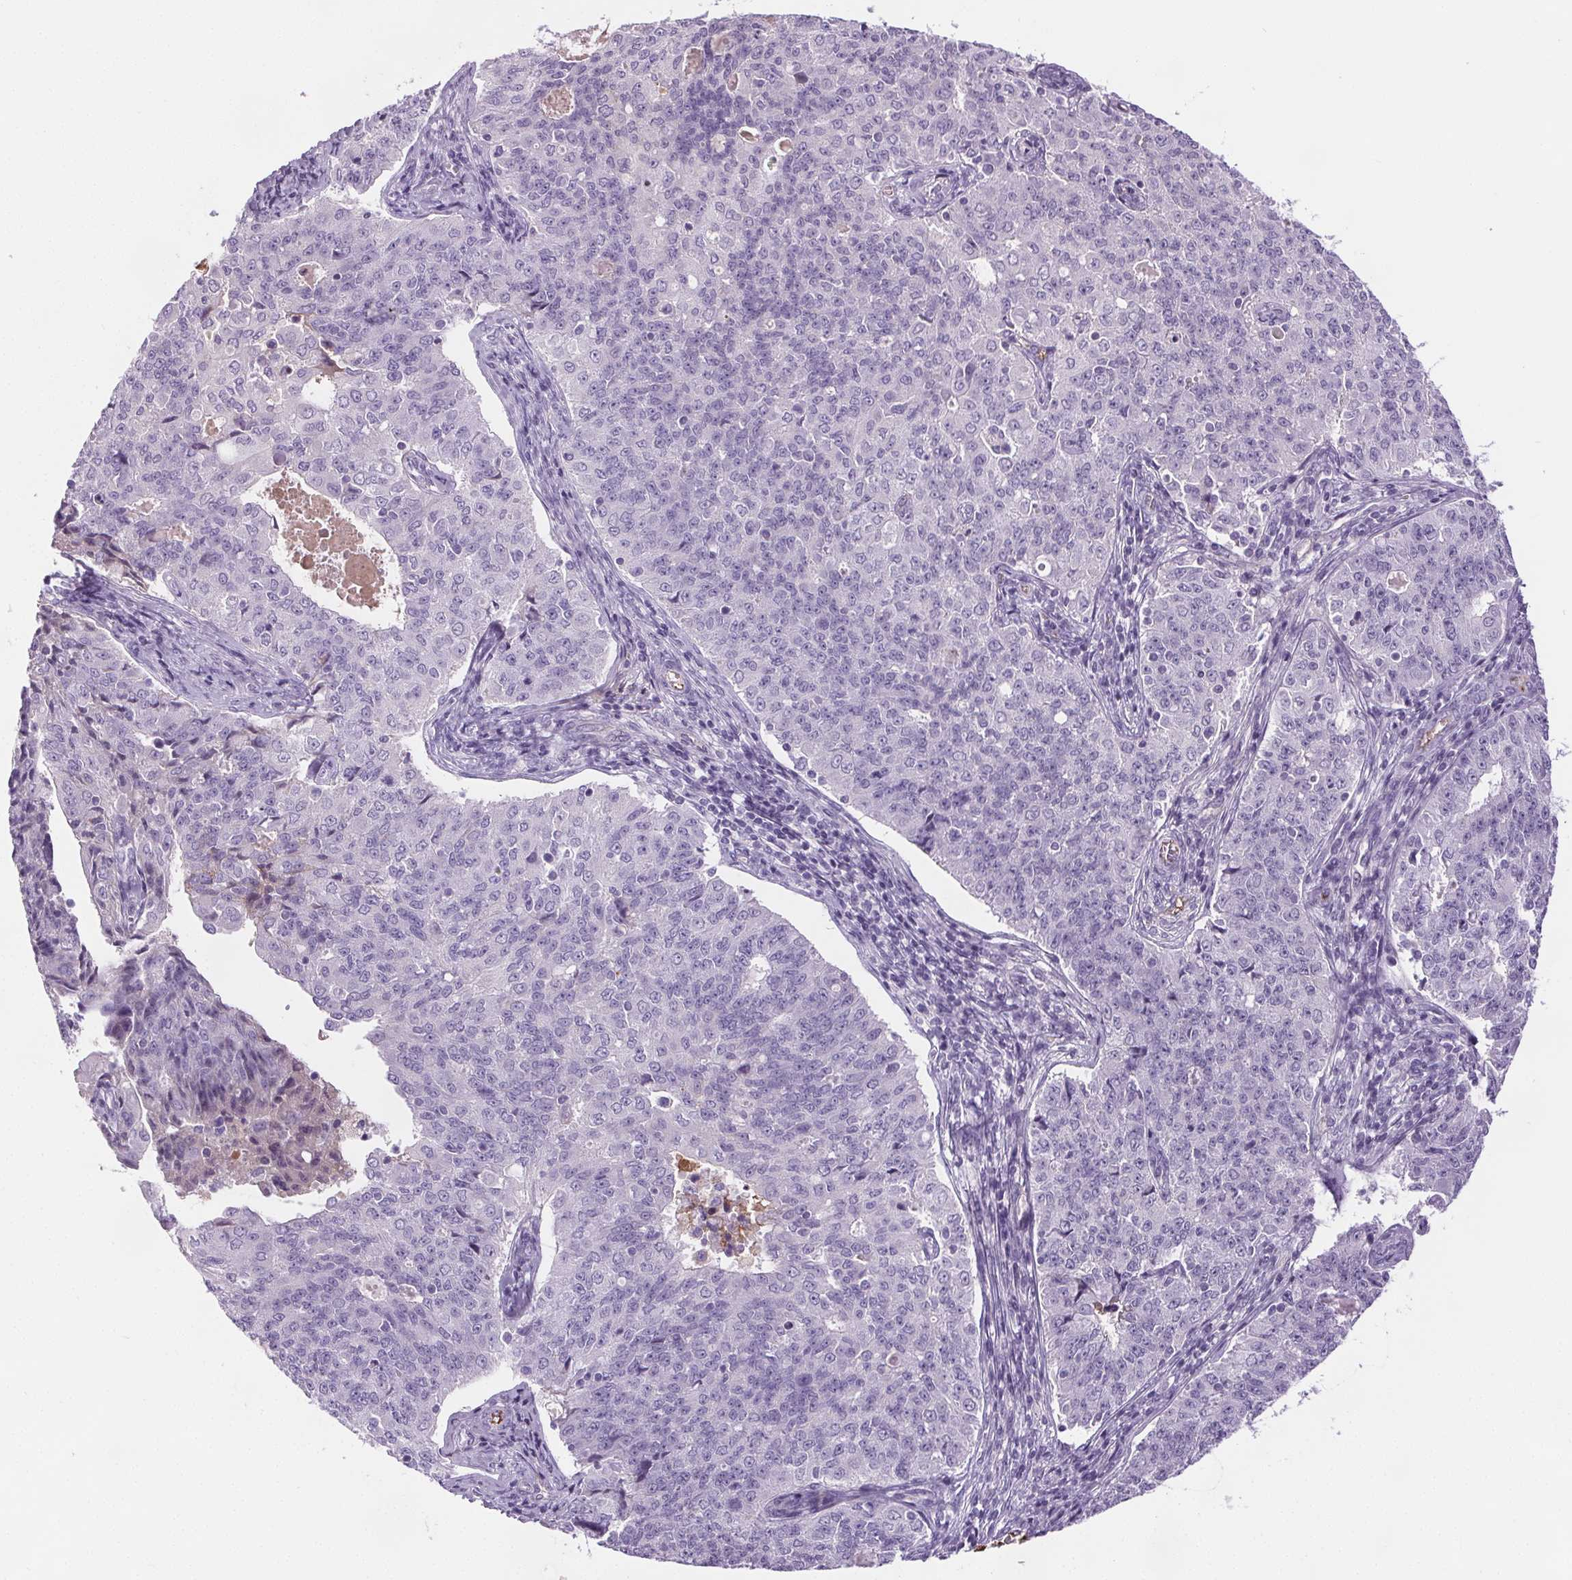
{"staining": {"intensity": "negative", "quantity": "none", "location": "none"}, "tissue": "endometrial cancer", "cell_type": "Tumor cells", "image_type": "cancer", "snomed": [{"axis": "morphology", "description": "Adenocarcinoma, NOS"}, {"axis": "topography", "description": "Endometrium"}], "caption": "Tumor cells show no significant protein expression in adenocarcinoma (endometrial).", "gene": "CD5L", "patient": {"sex": "female", "age": 43}}